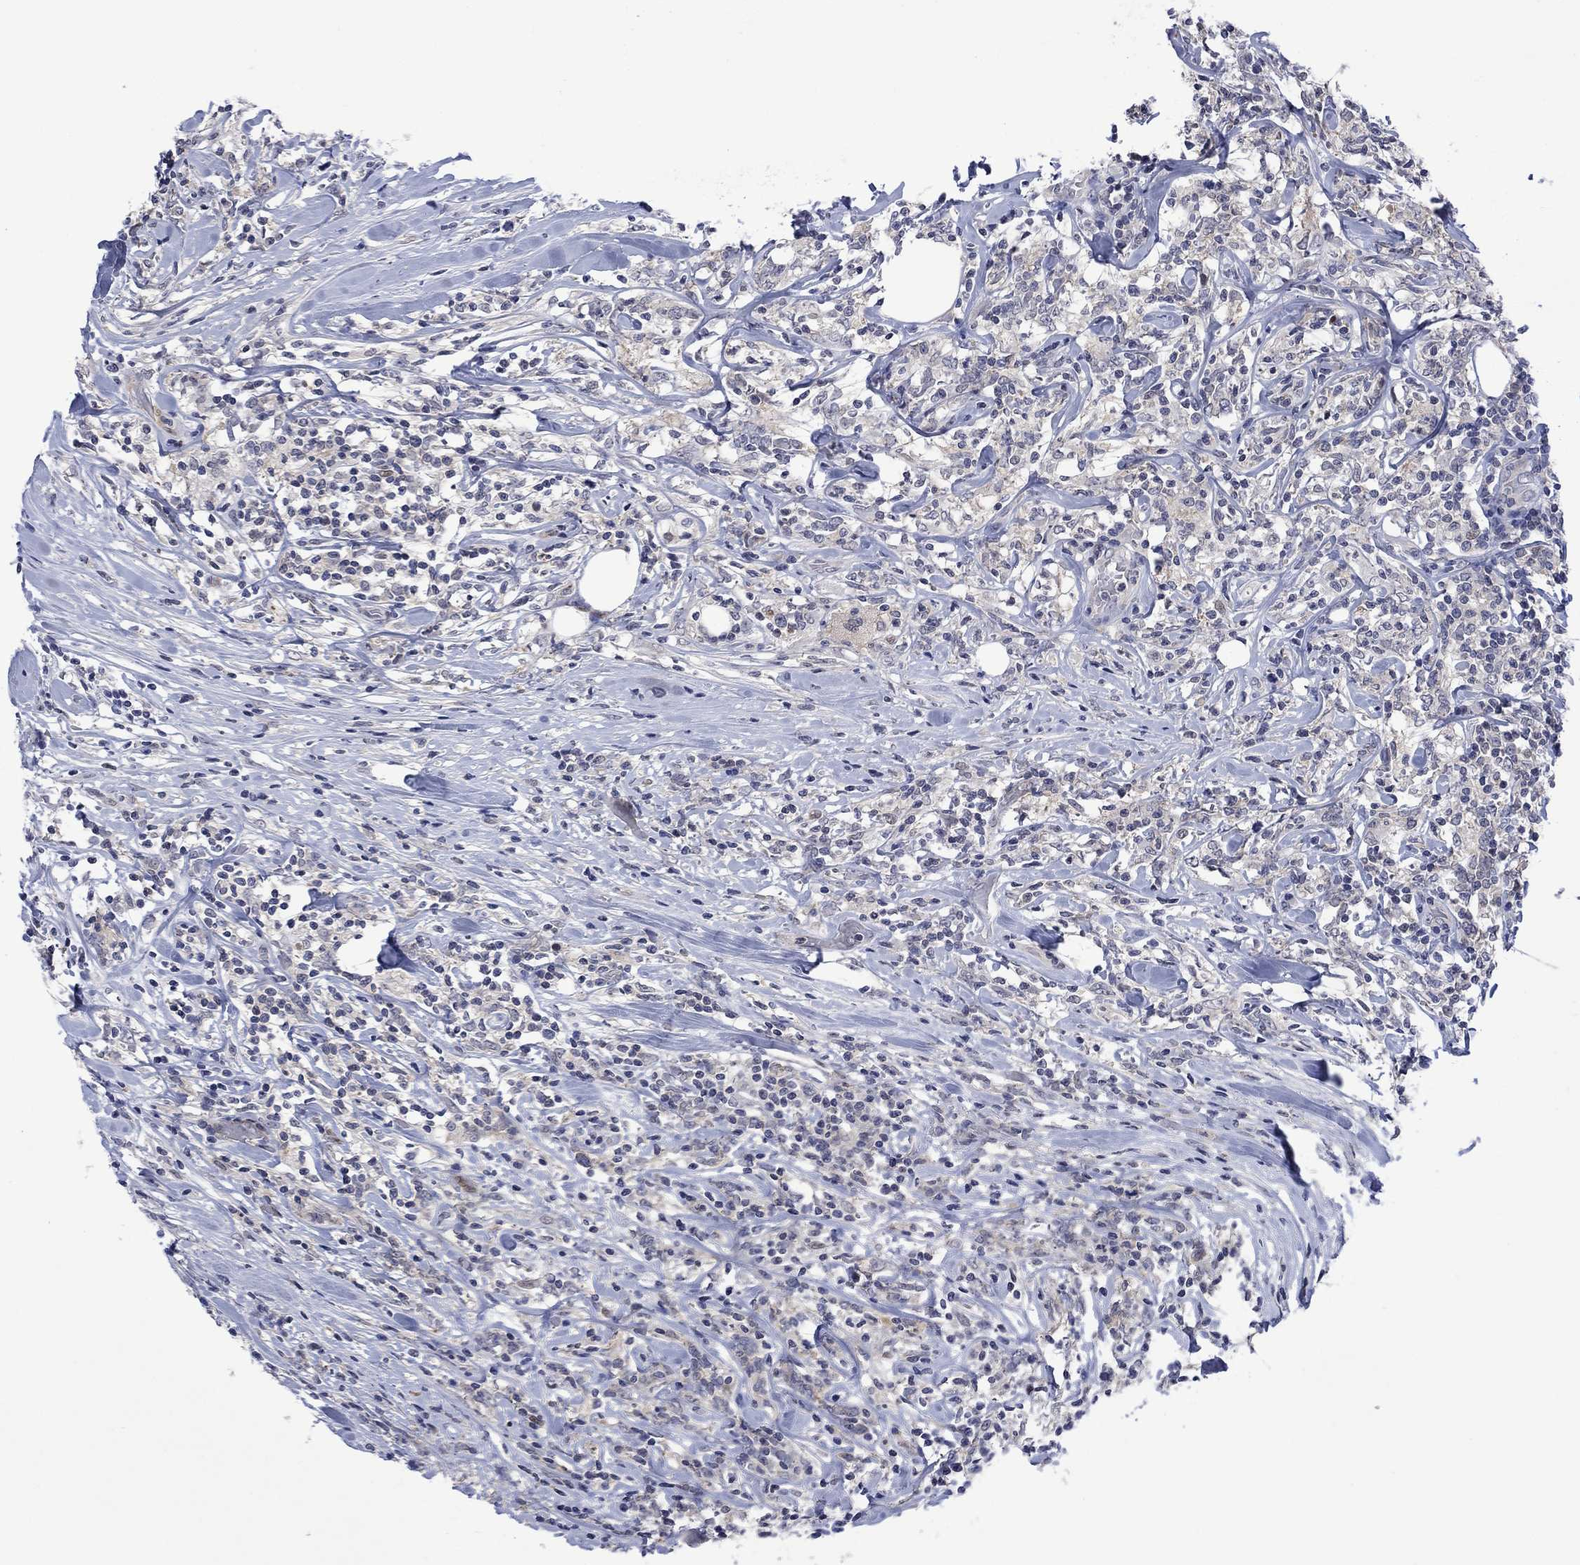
{"staining": {"intensity": "negative", "quantity": "none", "location": "none"}, "tissue": "lymphoma", "cell_type": "Tumor cells", "image_type": "cancer", "snomed": [{"axis": "morphology", "description": "Malignant lymphoma, non-Hodgkin's type, High grade"}, {"axis": "topography", "description": "Lymph node"}], "caption": "DAB immunohistochemical staining of lymphoma exhibits no significant expression in tumor cells. (DAB immunohistochemistry (IHC), high magnification).", "gene": "AGL", "patient": {"sex": "female", "age": 84}}